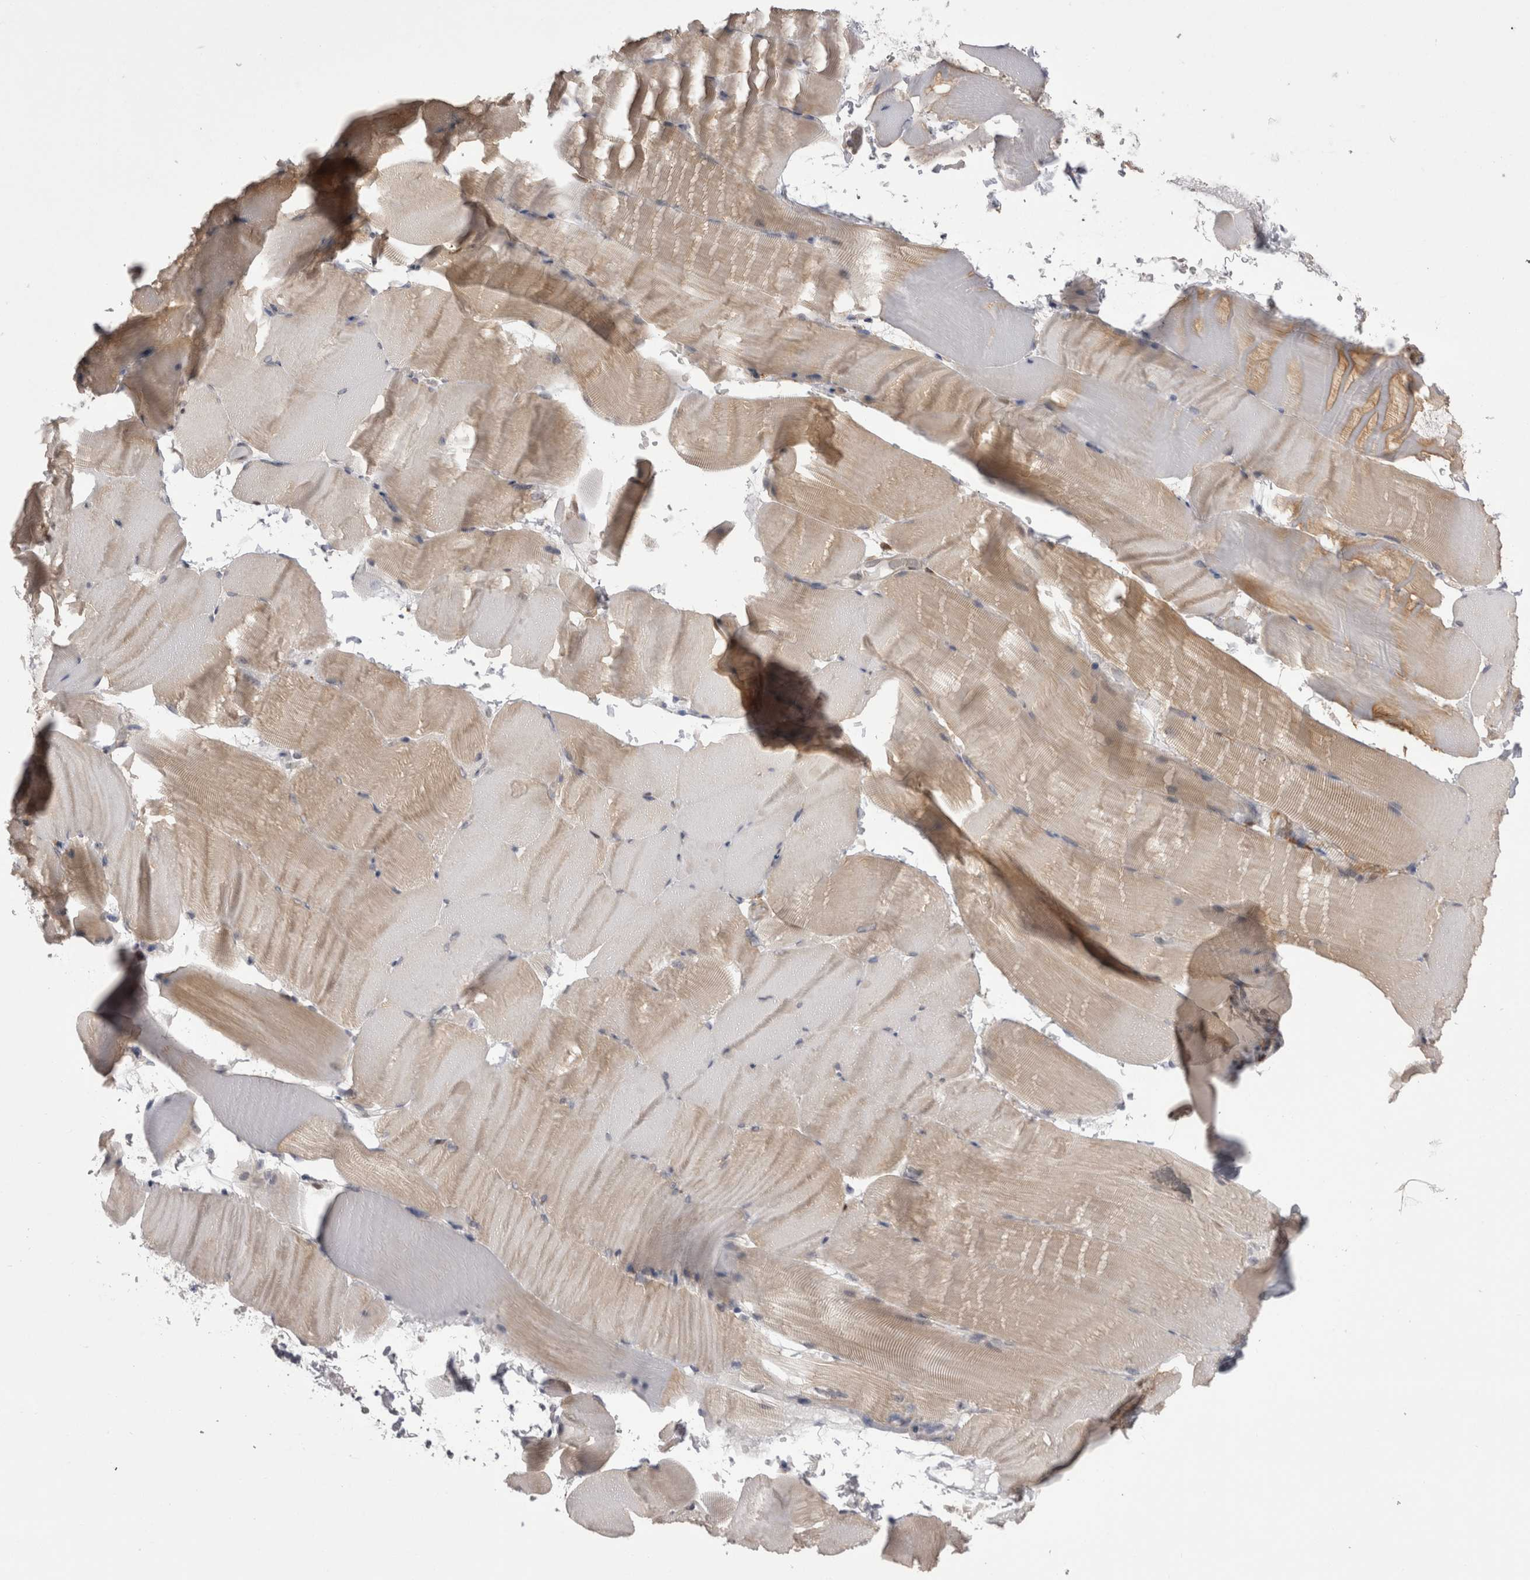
{"staining": {"intensity": "weak", "quantity": "25%-75%", "location": "cytoplasmic/membranous"}, "tissue": "skeletal muscle", "cell_type": "Myocytes", "image_type": "normal", "snomed": [{"axis": "morphology", "description": "Normal tissue, NOS"}, {"axis": "topography", "description": "Skeletal muscle"}, {"axis": "topography", "description": "Parathyroid gland"}], "caption": "Immunohistochemical staining of benign human skeletal muscle shows weak cytoplasmic/membranous protein expression in approximately 25%-75% of myocytes. Using DAB (3,3'-diaminobenzidine) (brown) and hematoxylin (blue) stains, captured at high magnification using brightfield microscopy.", "gene": "CHIC1", "patient": {"sex": "female", "age": 37}}